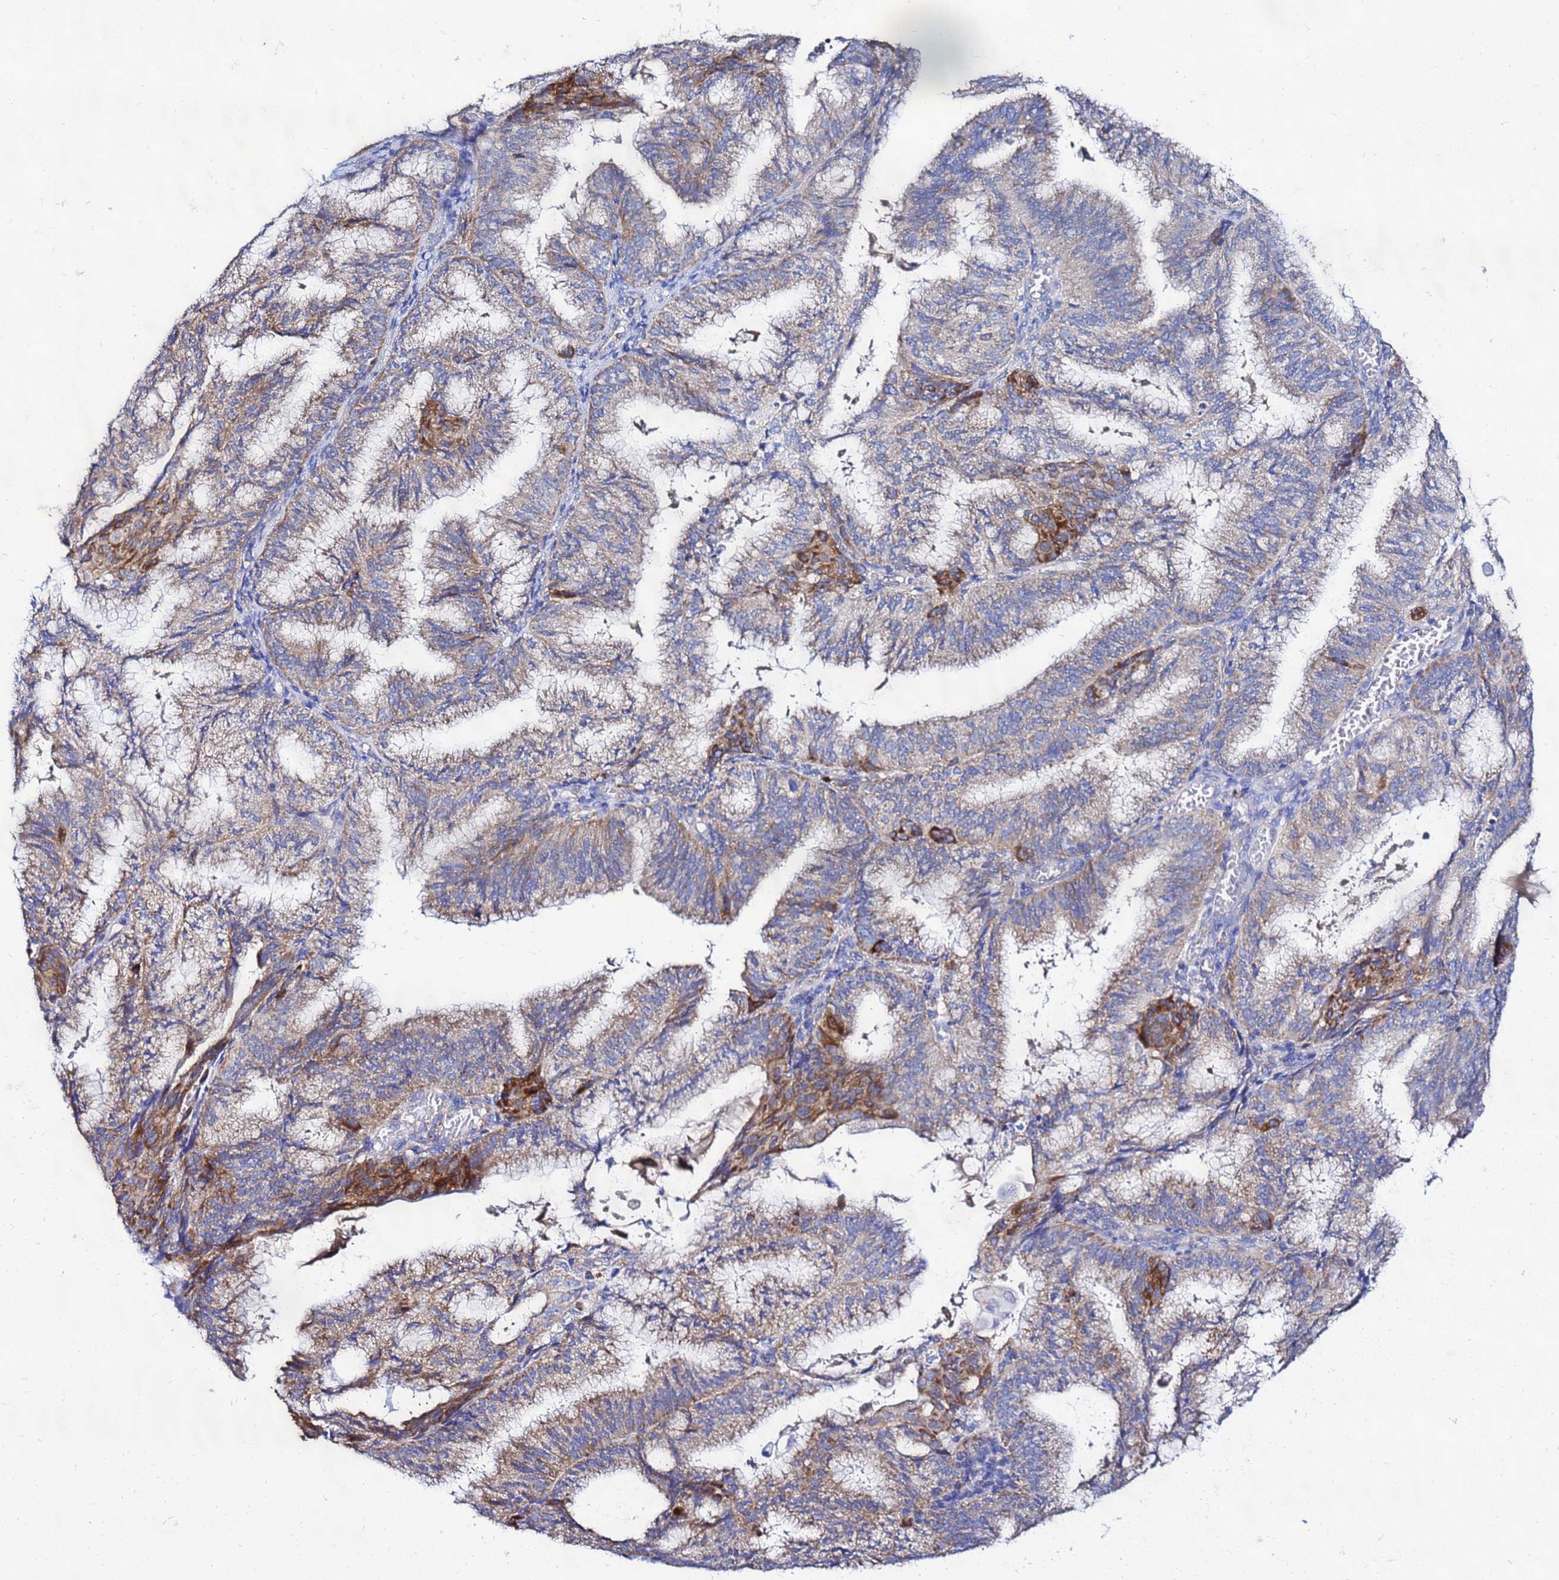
{"staining": {"intensity": "moderate", "quantity": "25%-75%", "location": "cytoplasmic/membranous"}, "tissue": "endometrial cancer", "cell_type": "Tumor cells", "image_type": "cancer", "snomed": [{"axis": "morphology", "description": "Adenocarcinoma, NOS"}, {"axis": "topography", "description": "Endometrium"}], "caption": "The photomicrograph displays staining of endometrial cancer (adenocarcinoma), revealing moderate cytoplasmic/membranous protein staining (brown color) within tumor cells.", "gene": "FAHD2A", "patient": {"sex": "female", "age": 49}}